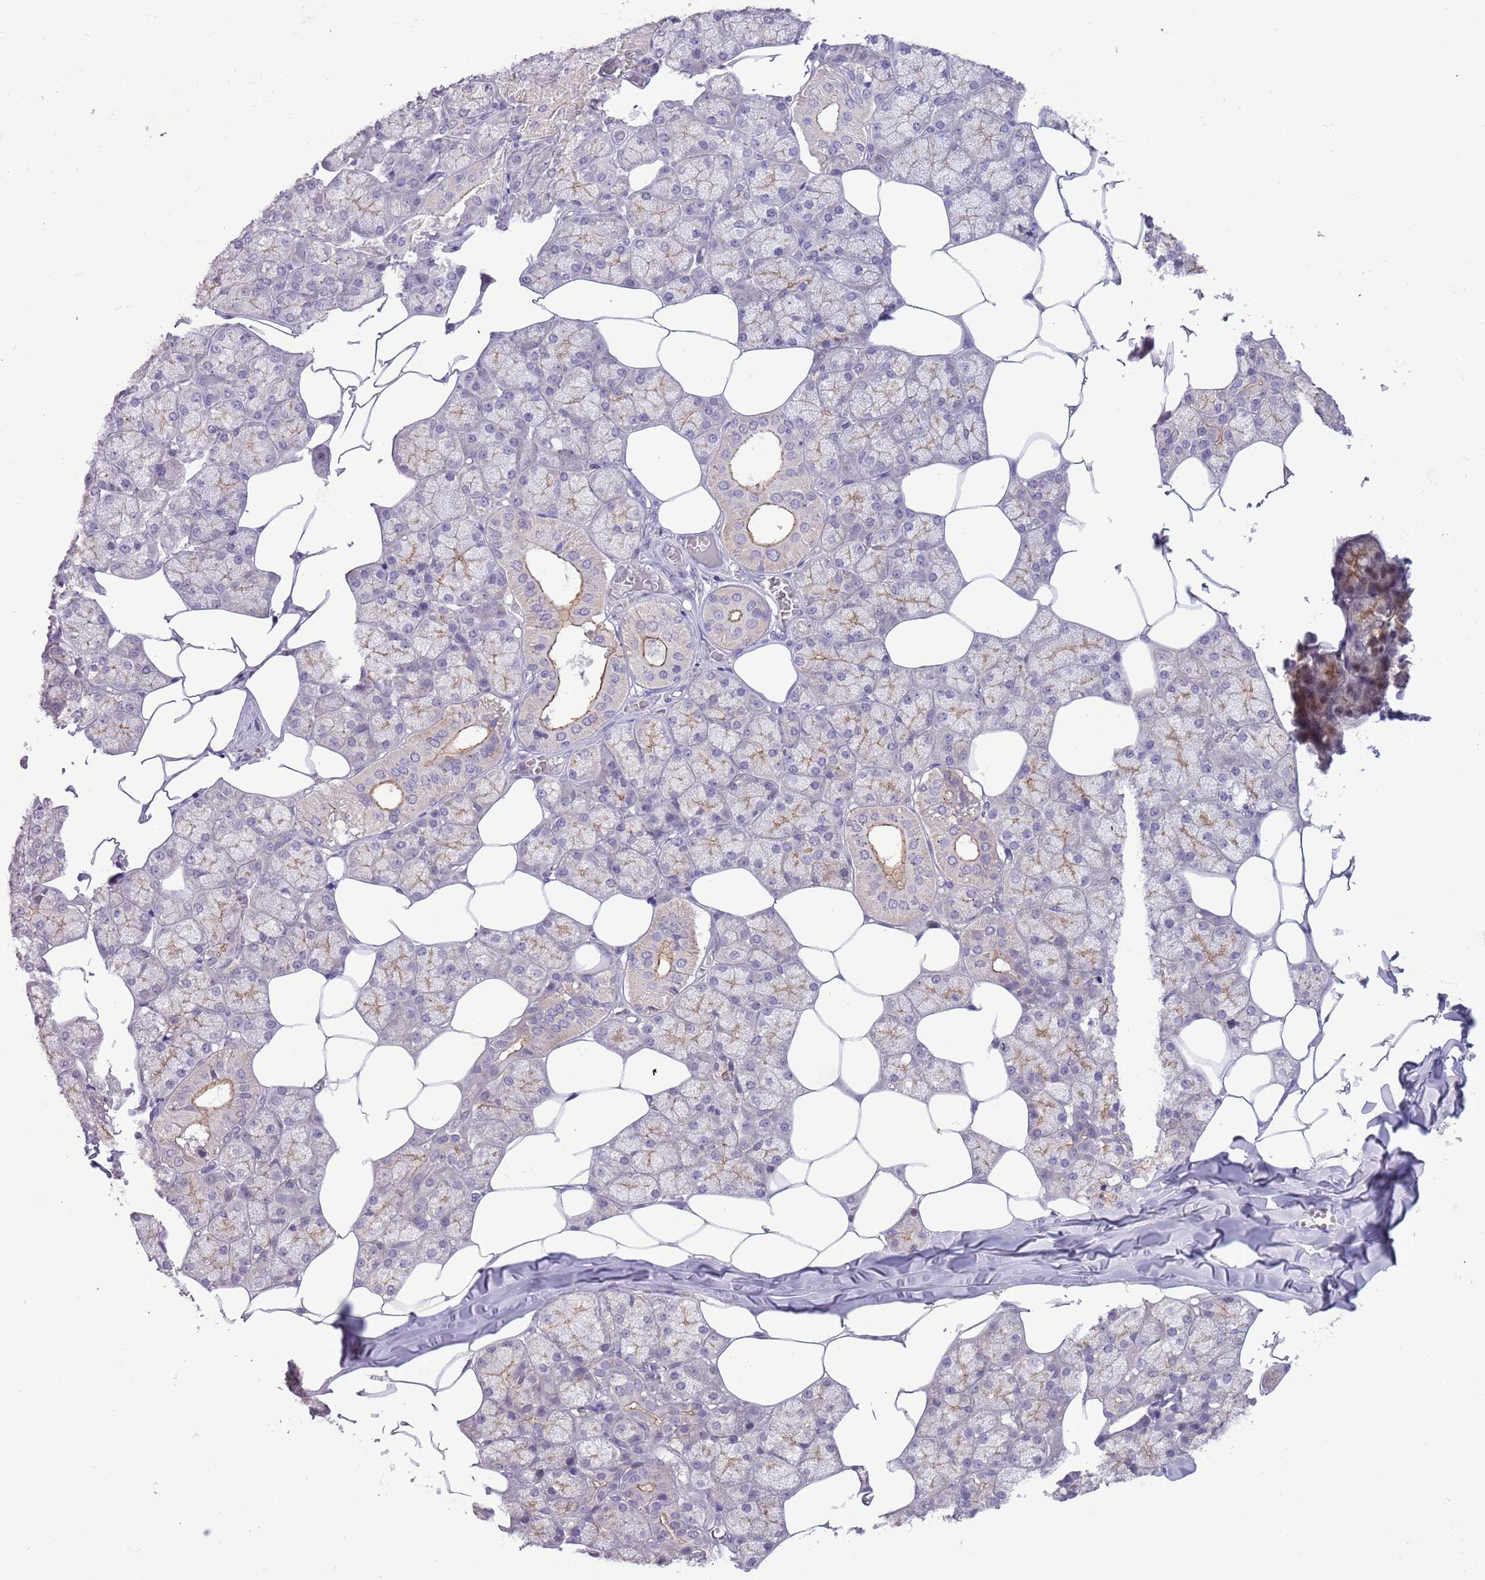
{"staining": {"intensity": "moderate", "quantity": "25%-75%", "location": "cytoplasmic/membranous"}, "tissue": "salivary gland", "cell_type": "Glandular cells", "image_type": "normal", "snomed": [{"axis": "morphology", "description": "Normal tissue, NOS"}, {"axis": "topography", "description": "Salivary gland"}], "caption": "Moderate cytoplasmic/membranous positivity is seen in about 25%-75% of glandular cells in benign salivary gland. The staining was performed using DAB to visualize the protein expression in brown, while the nuclei were stained in blue with hematoxylin (Magnification: 20x).", "gene": "SHROOM3", "patient": {"sex": "male", "age": 62}}